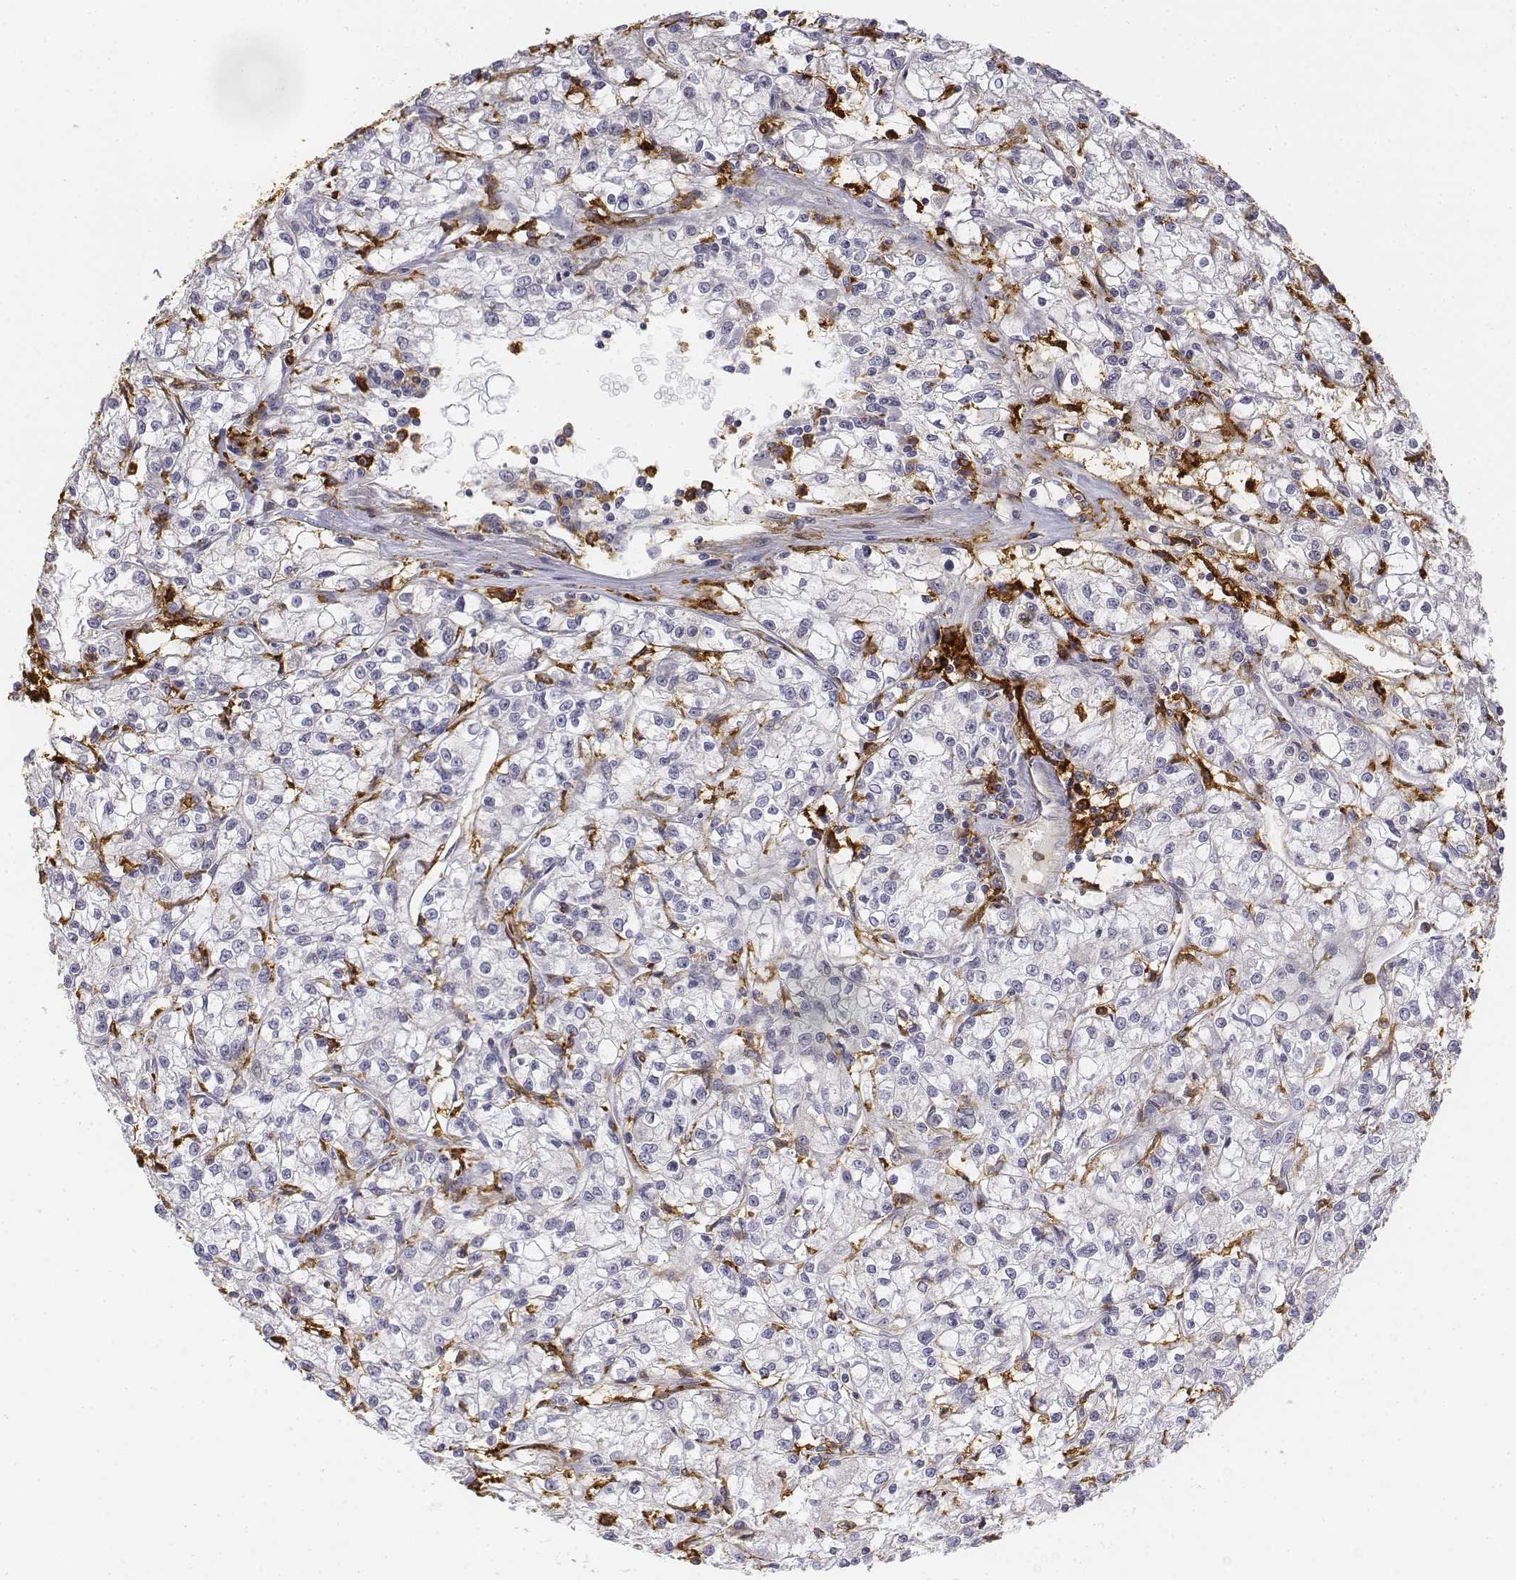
{"staining": {"intensity": "negative", "quantity": "none", "location": "none"}, "tissue": "renal cancer", "cell_type": "Tumor cells", "image_type": "cancer", "snomed": [{"axis": "morphology", "description": "Adenocarcinoma, NOS"}, {"axis": "topography", "description": "Kidney"}], "caption": "Adenocarcinoma (renal) was stained to show a protein in brown. There is no significant staining in tumor cells.", "gene": "CD14", "patient": {"sex": "female", "age": 59}}